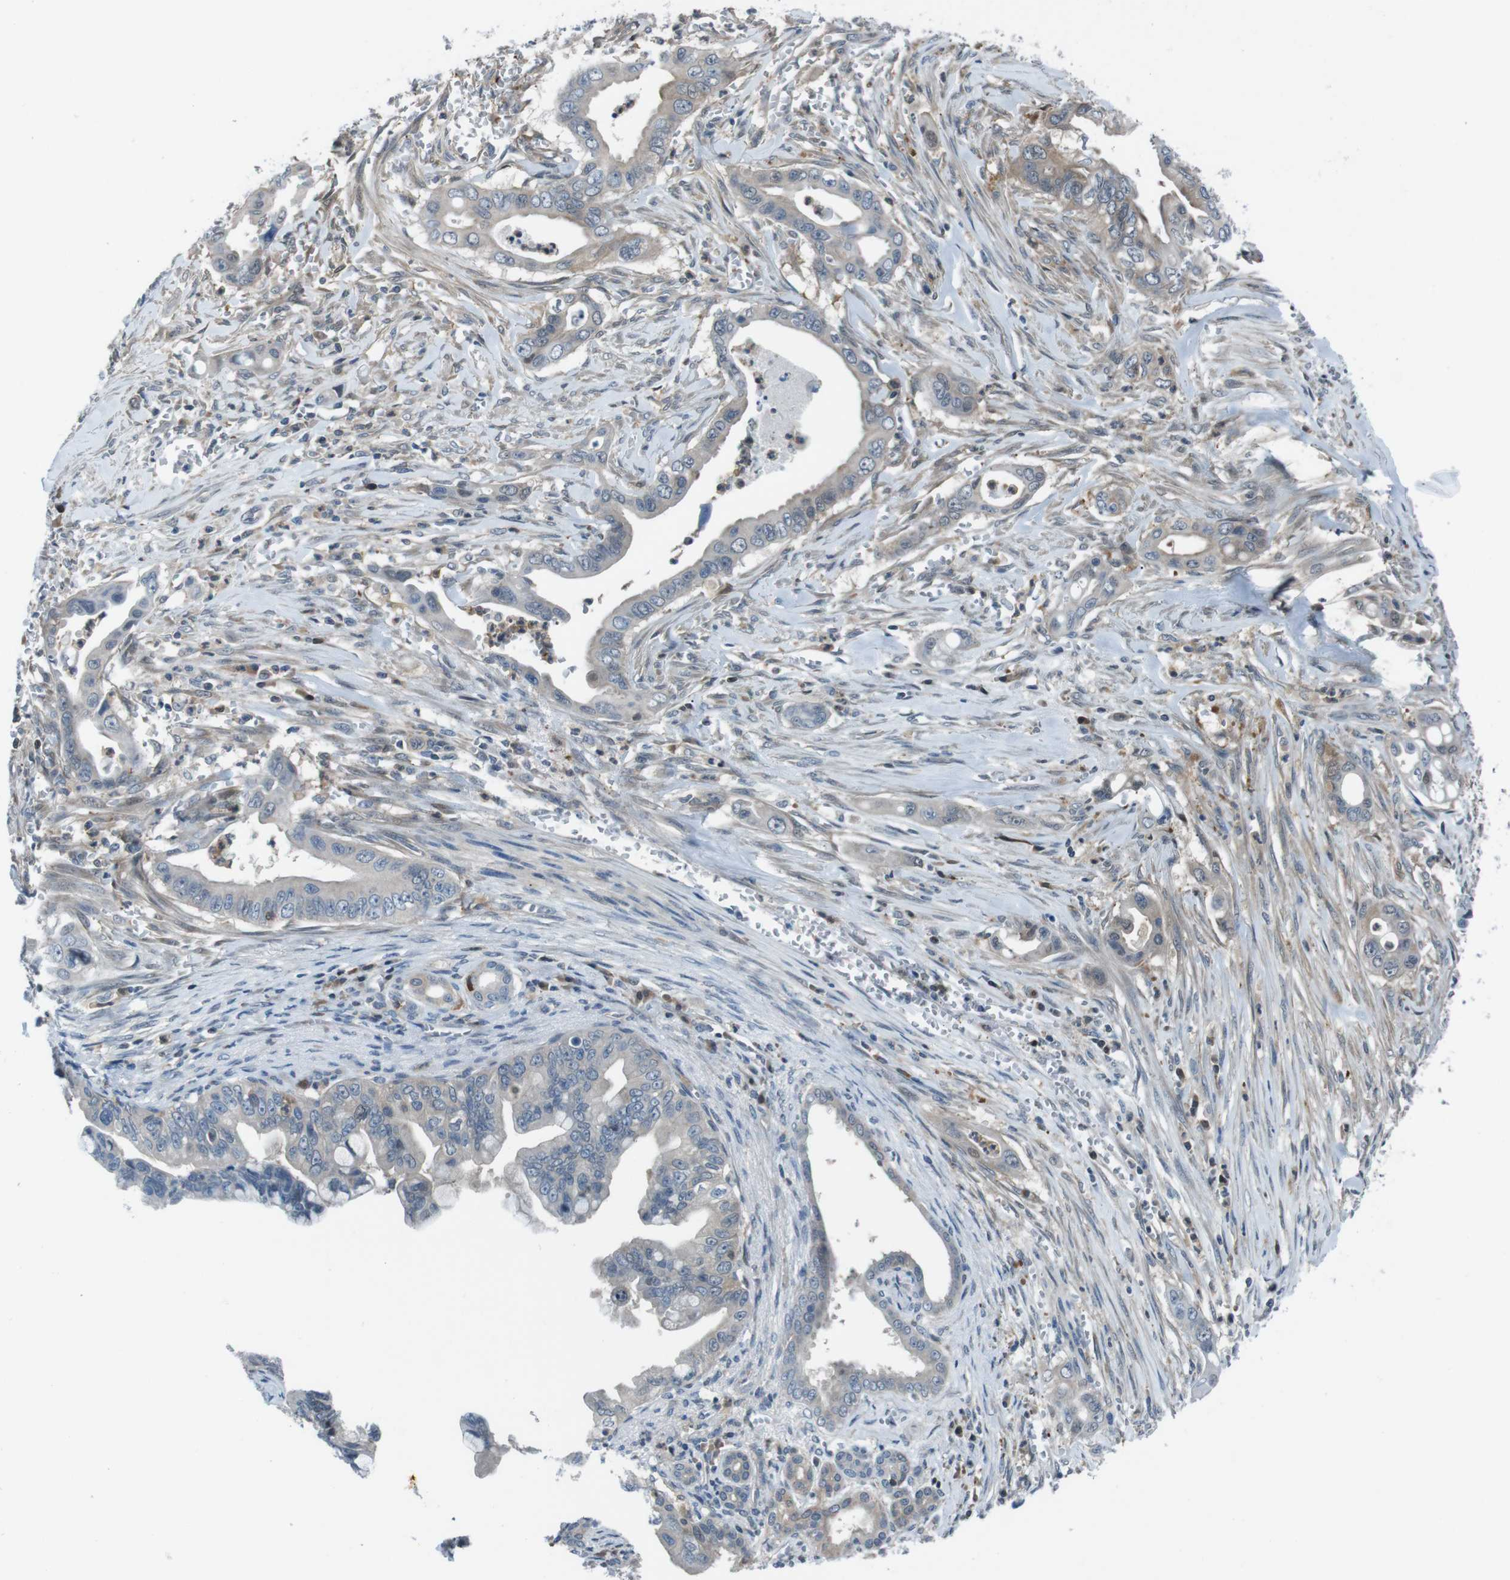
{"staining": {"intensity": "weak", "quantity": "<25%", "location": "cytoplasmic/membranous,nuclear"}, "tissue": "pancreatic cancer", "cell_type": "Tumor cells", "image_type": "cancer", "snomed": [{"axis": "morphology", "description": "Adenocarcinoma, NOS"}, {"axis": "topography", "description": "Pancreas"}], "caption": "Protein analysis of pancreatic cancer reveals no significant staining in tumor cells.", "gene": "NANOS2", "patient": {"sex": "male", "age": 59}}